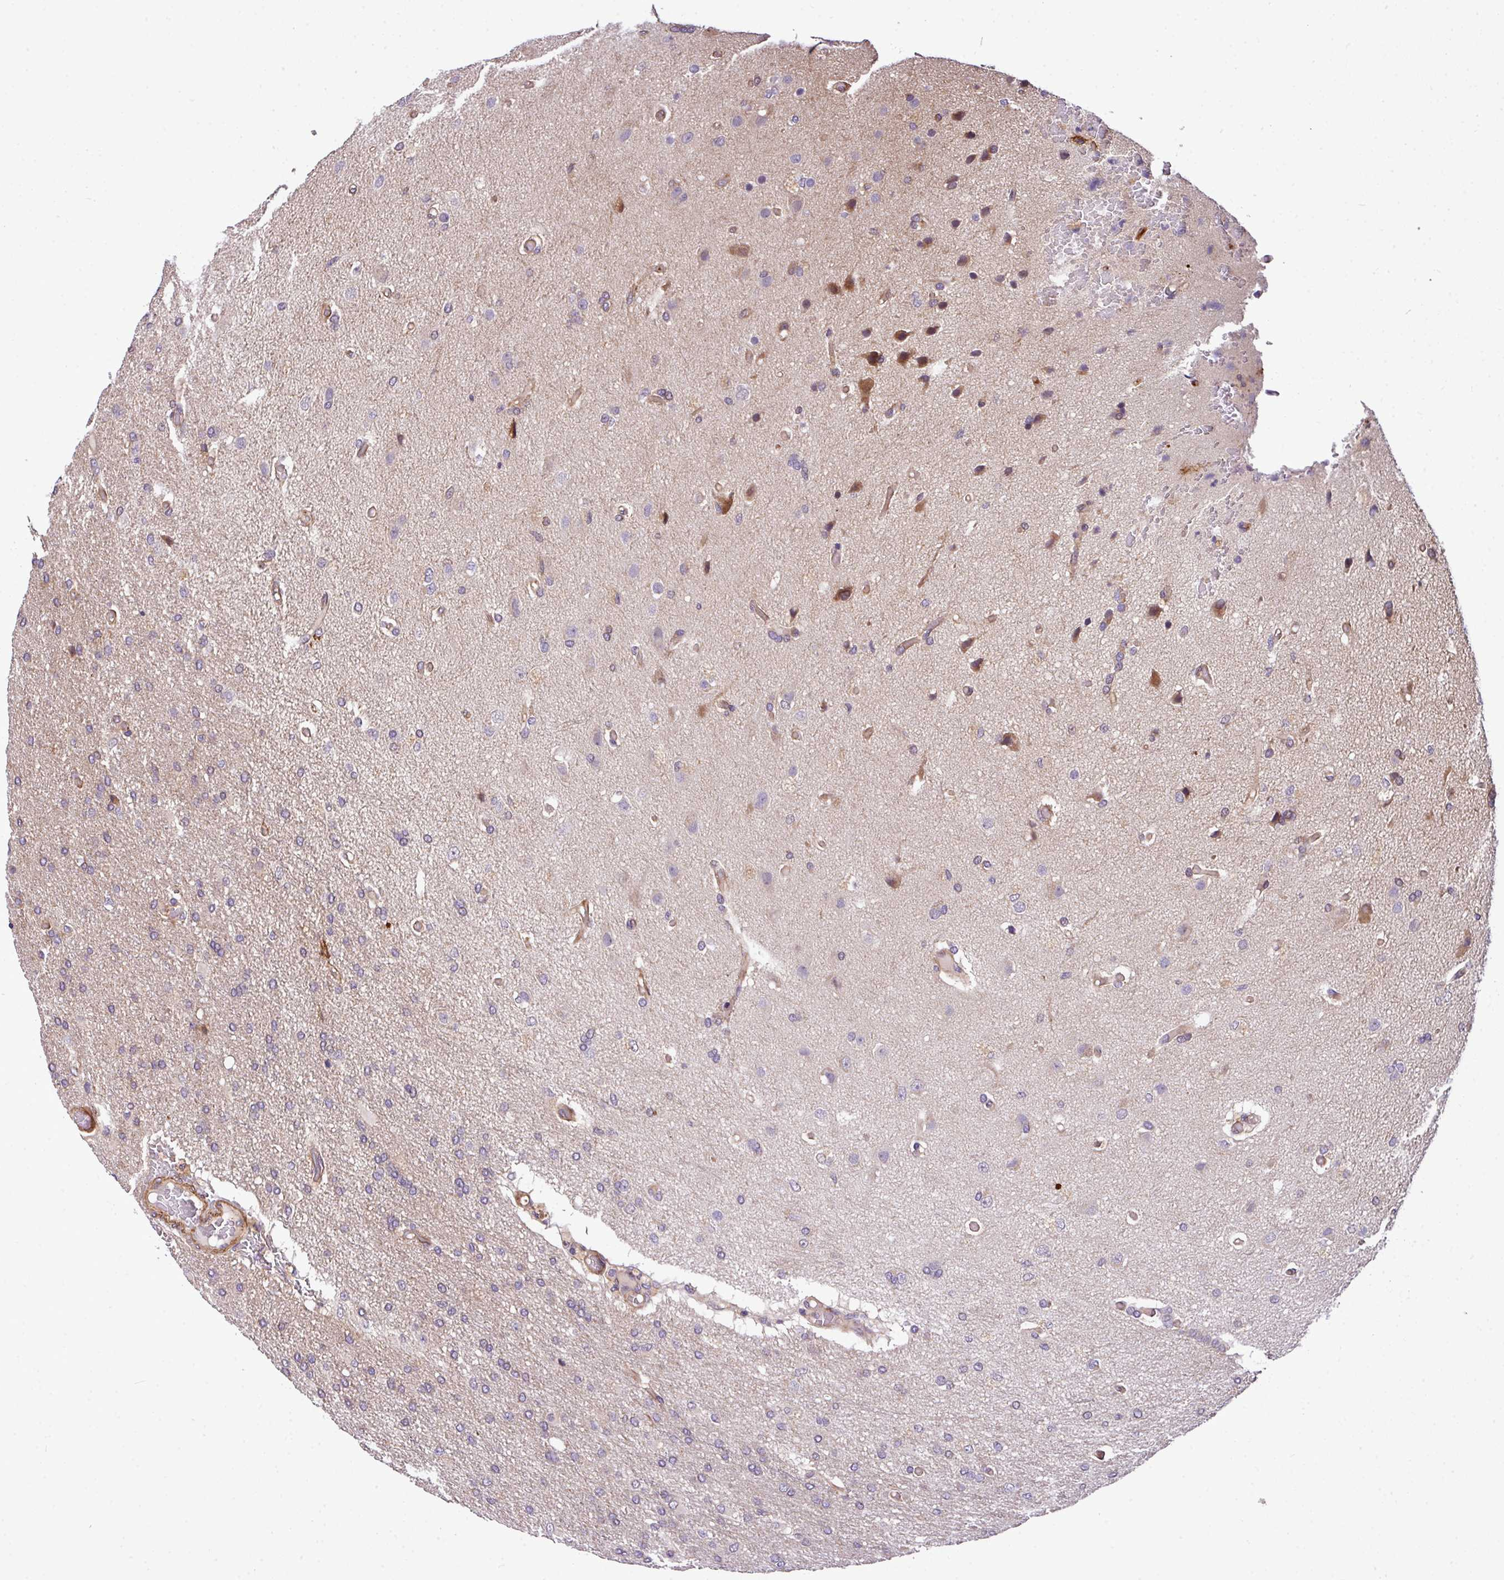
{"staining": {"intensity": "moderate", "quantity": "<25%", "location": "cytoplasmic/membranous"}, "tissue": "glioma", "cell_type": "Tumor cells", "image_type": "cancer", "snomed": [{"axis": "morphology", "description": "Glioma, malignant, High grade"}, {"axis": "topography", "description": "Brain"}], "caption": "IHC (DAB) staining of malignant high-grade glioma shows moderate cytoplasmic/membranous protein positivity in approximately <25% of tumor cells.", "gene": "CASS4", "patient": {"sex": "female", "age": 74}}